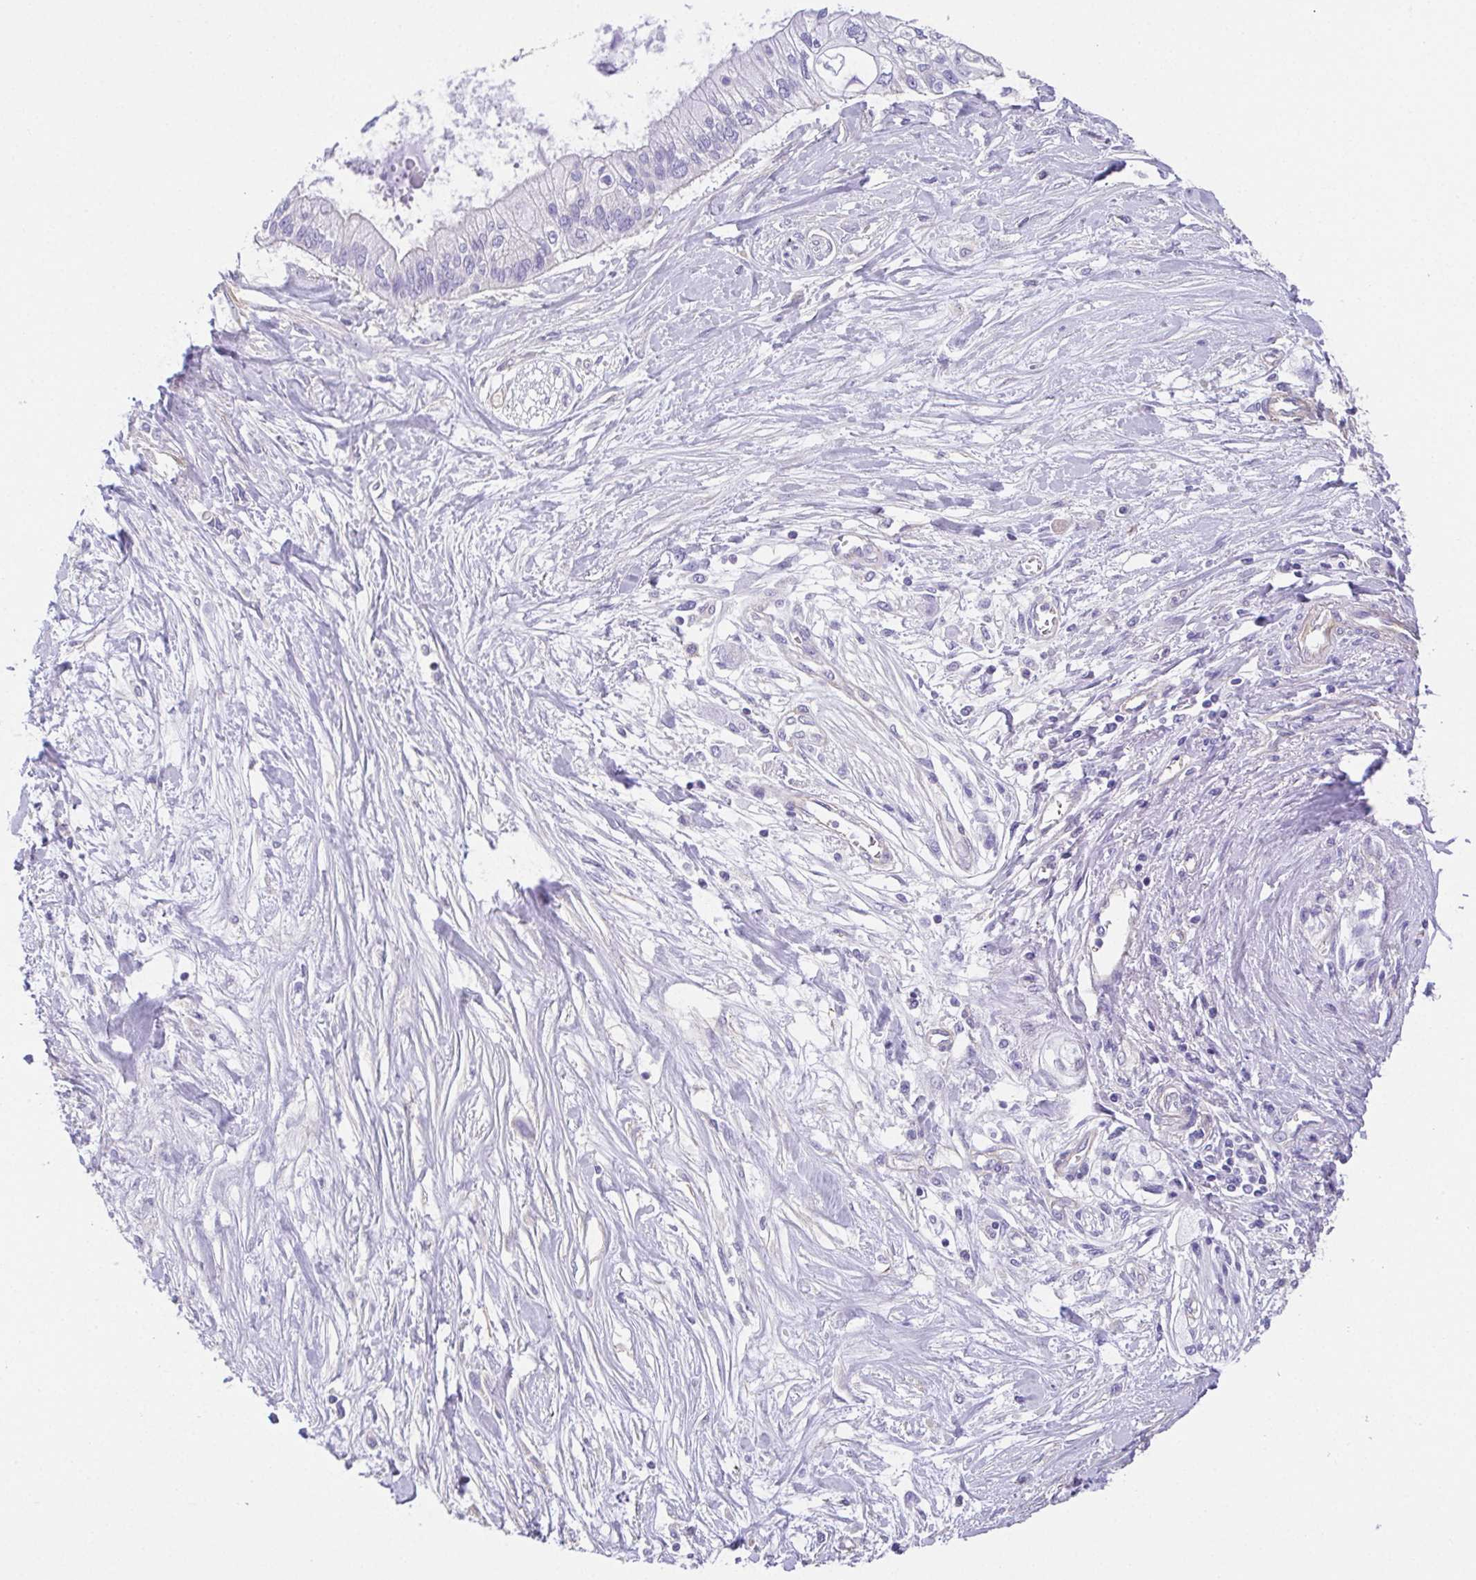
{"staining": {"intensity": "negative", "quantity": "none", "location": "none"}, "tissue": "pancreatic cancer", "cell_type": "Tumor cells", "image_type": "cancer", "snomed": [{"axis": "morphology", "description": "Adenocarcinoma, NOS"}, {"axis": "topography", "description": "Pancreas"}], "caption": "Human pancreatic cancer (adenocarcinoma) stained for a protein using immunohistochemistry (IHC) demonstrates no staining in tumor cells.", "gene": "MYL6", "patient": {"sex": "female", "age": 77}}